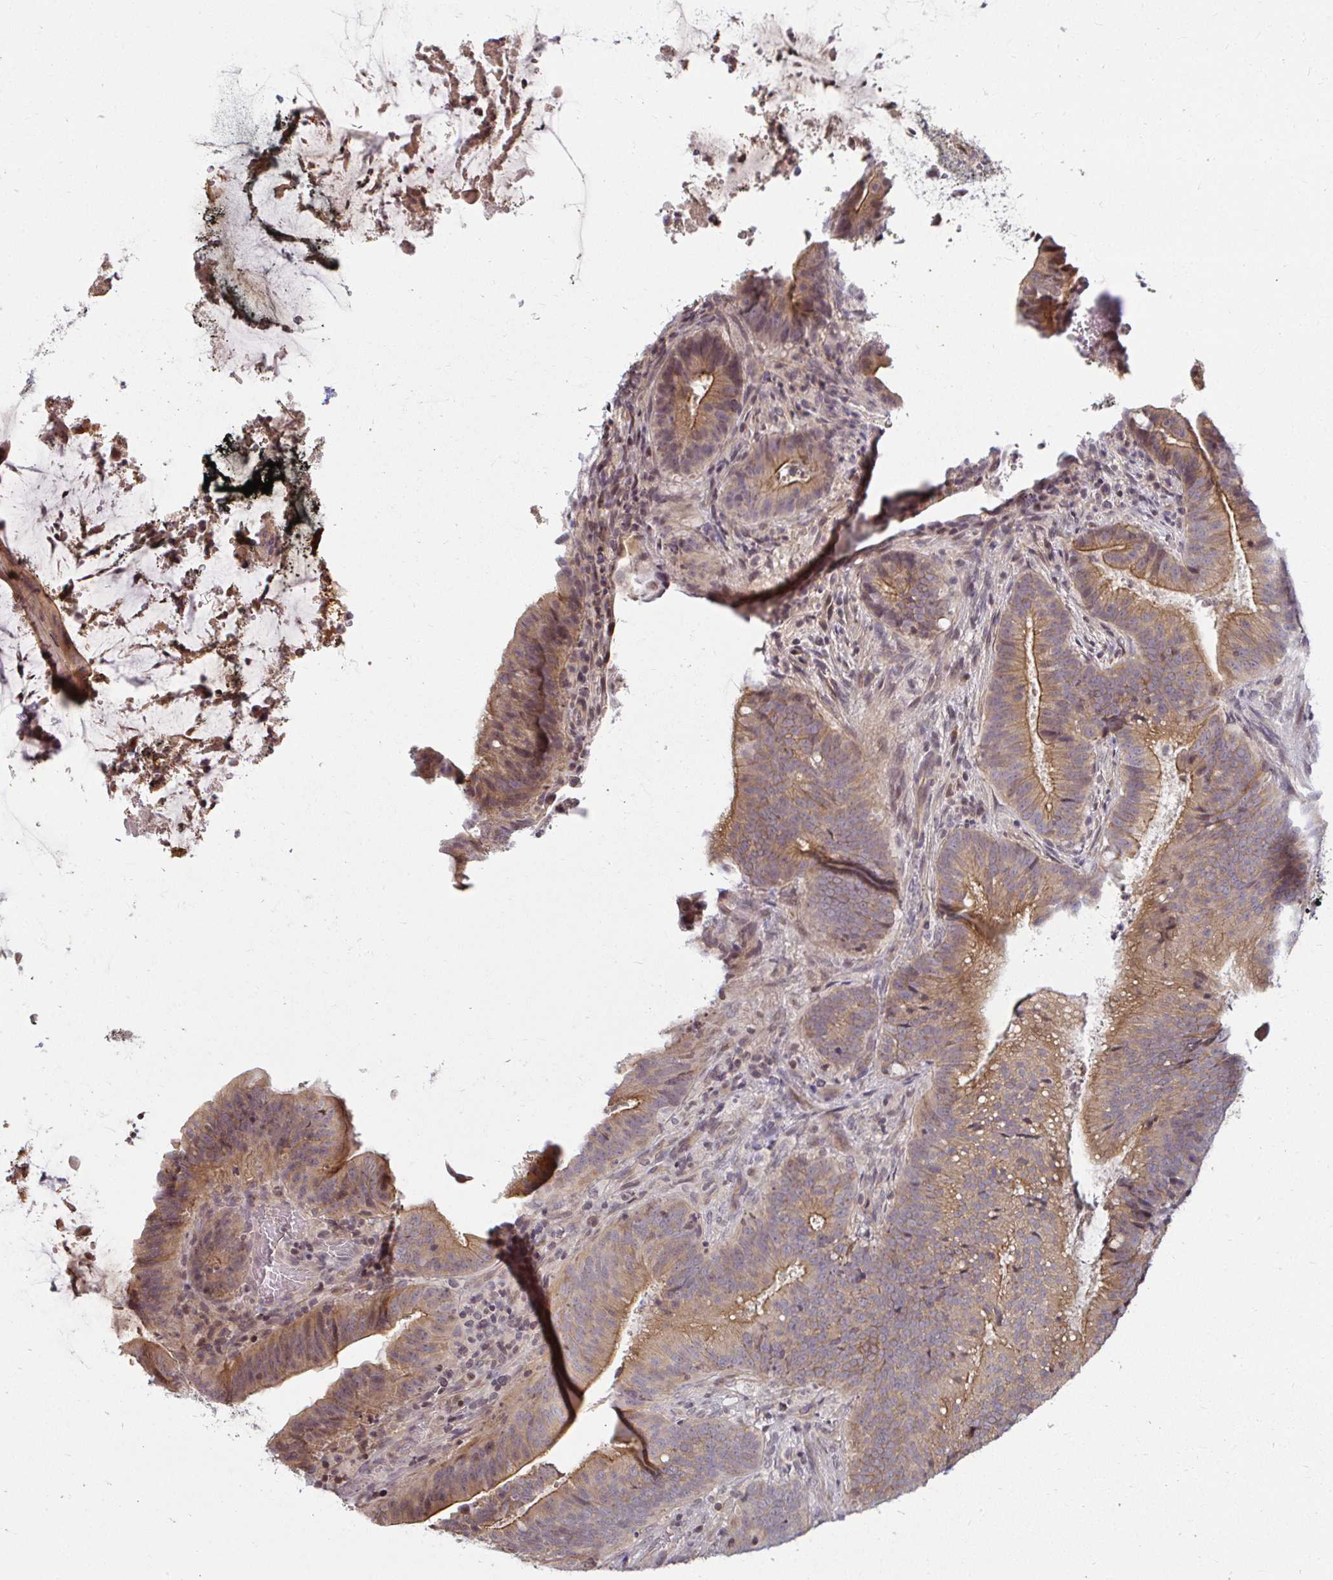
{"staining": {"intensity": "weak", "quantity": "25%-75%", "location": "cytoplasmic/membranous"}, "tissue": "colorectal cancer", "cell_type": "Tumor cells", "image_type": "cancer", "snomed": [{"axis": "morphology", "description": "Adenocarcinoma, NOS"}, {"axis": "topography", "description": "Colon"}], "caption": "About 25%-75% of tumor cells in human colorectal adenocarcinoma exhibit weak cytoplasmic/membranous protein staining as visualized by brown immunohistochemical staining.", "gene": "ANK3", "patient": {"sex": "female", "age": 43}}